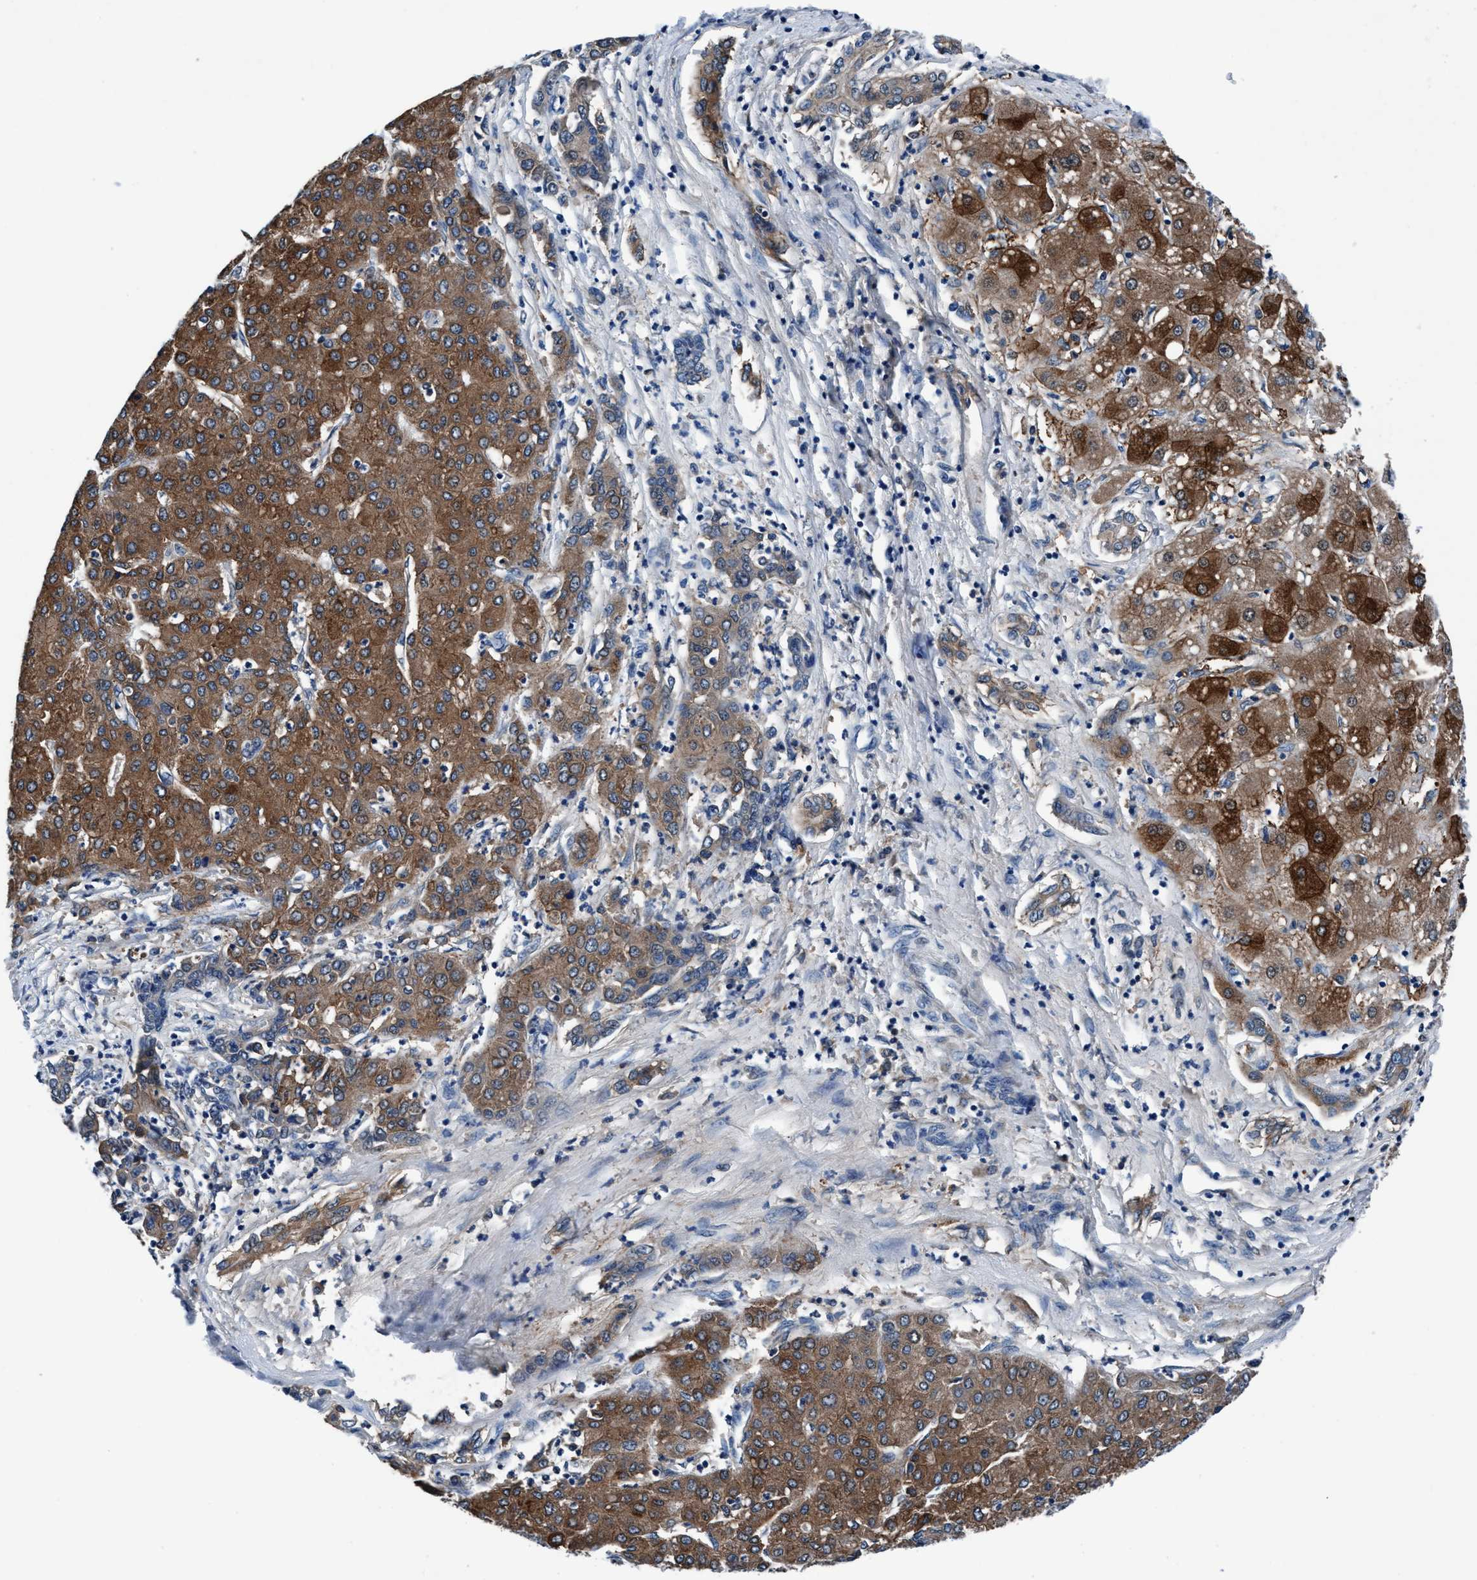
{"staining": {"intensity": "moderate", "quantity": ">75%", "location": "cytoplasmic/membranous"}, "tissue": "liver cancer", "cell_type": "Tumor cells", "image_type": "cancer", "snomed": [{"axis": "morphology", "description": "Carcinoma, Hepatocellular, NOS"}, {"axis": "topography", "description": "Liver"}], "caption": "Protein analysis of liver cancer tissue exhibits moderate cytoplasmic/membranous staining in approximately >75% of tumor cells. The staining is performed using DAB (3,3'-diaminobenzidine) brown chromogen to label protein expression. The nuclei are counter-stained blue using hematoxylin.", "gene": "TMEM94", "patient": {"sex": "male", "age": 65}}